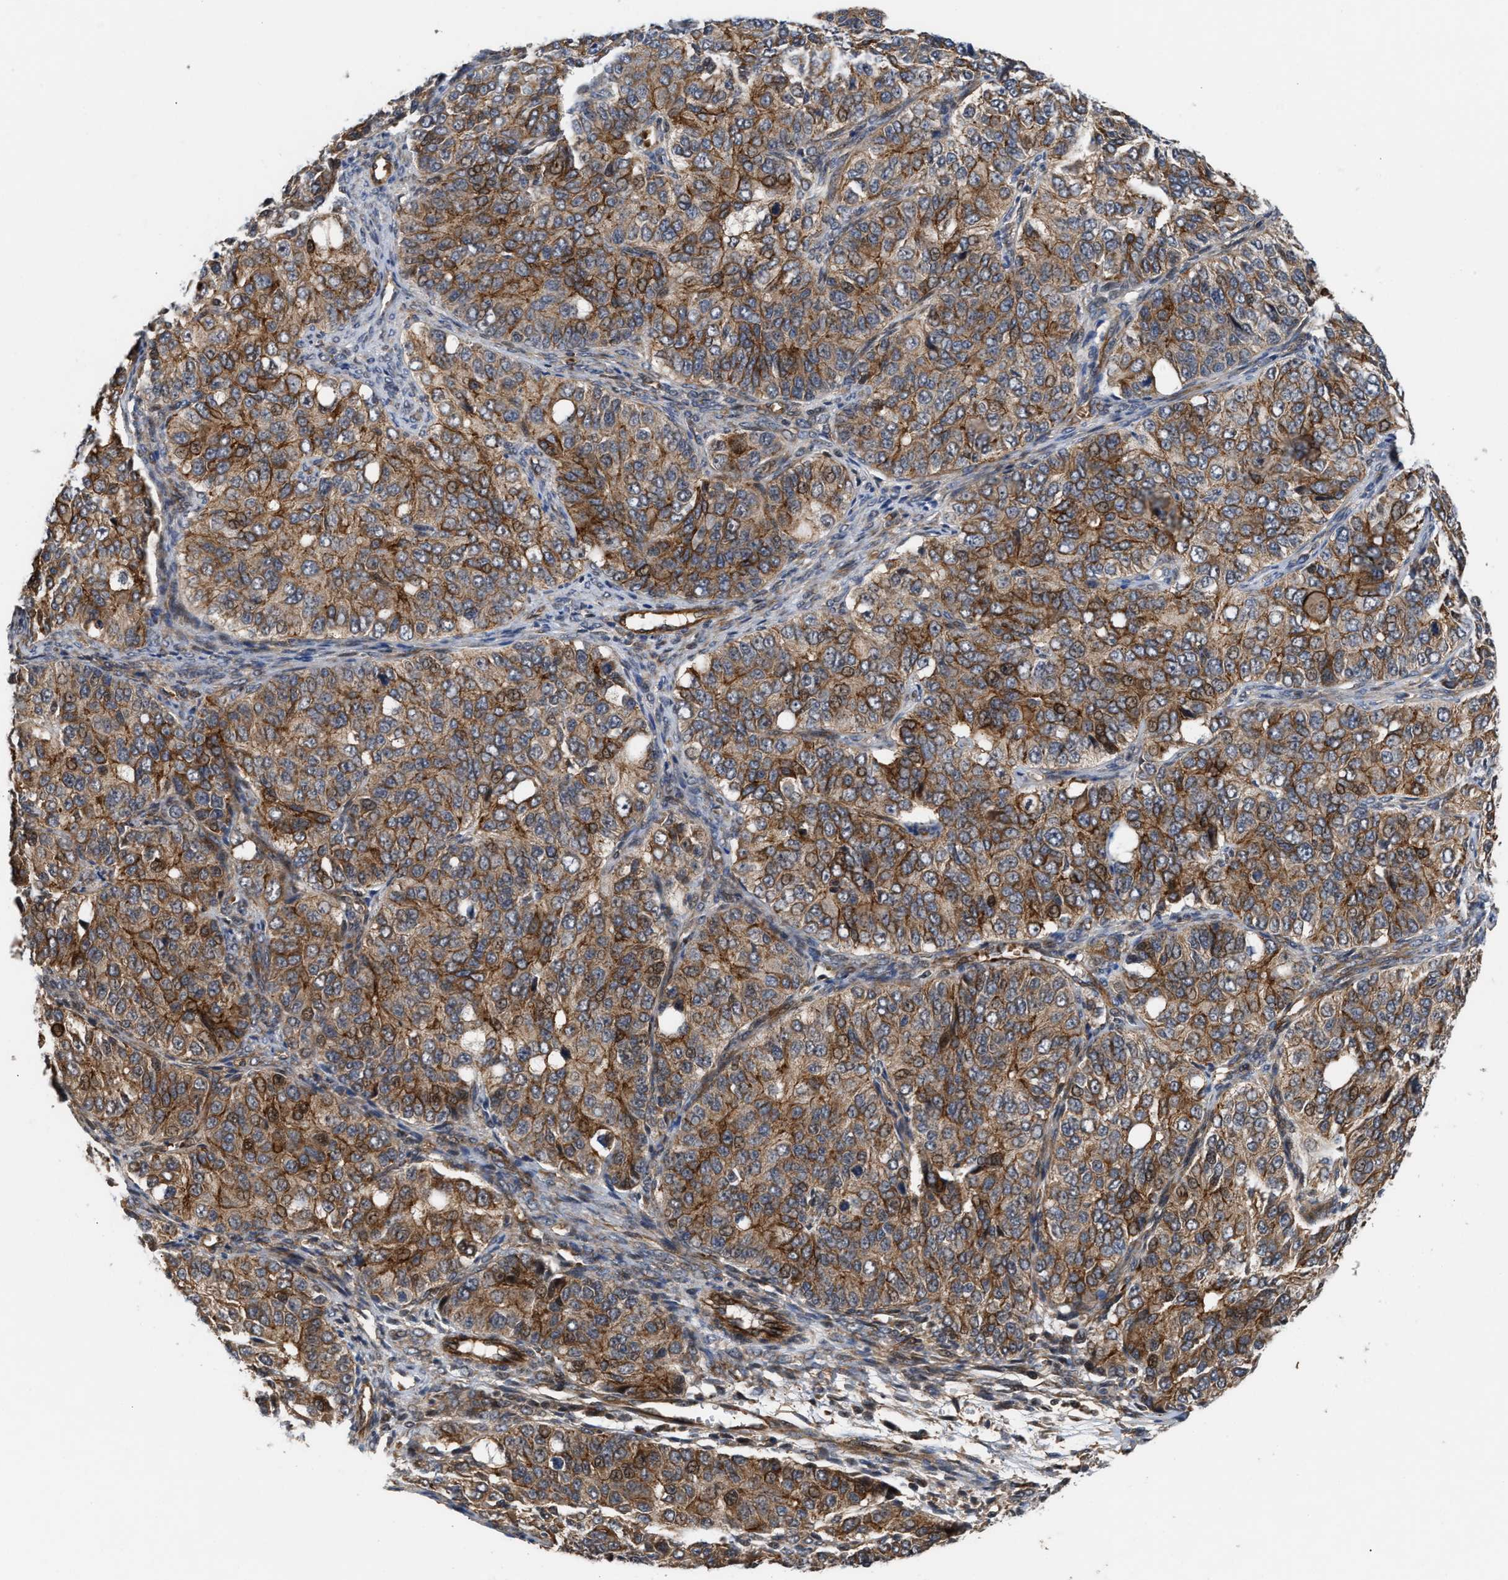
{"staining": {"intensity": "moderate", "quantity": ">75%", "location": "cytoplasmic/membranous"}, "tissue": "ovarian cancer", "cell_type": "Tumor cells", "image_type": "cancer", "snomed": [{"axis": "morphology", "description": "Carcinoma, endometroid"}, {"axis": "topography", "description": "Ovary"}], "caption": "Immunohistochemical staining of ovarian cancer (endometroid carcinoma) demonstrates moderate cytoplasmic/membranous protein positivity in about >75% of tumor cells.", "gene": "STAU1", "patient": {"sex": "female", "age": 51}}